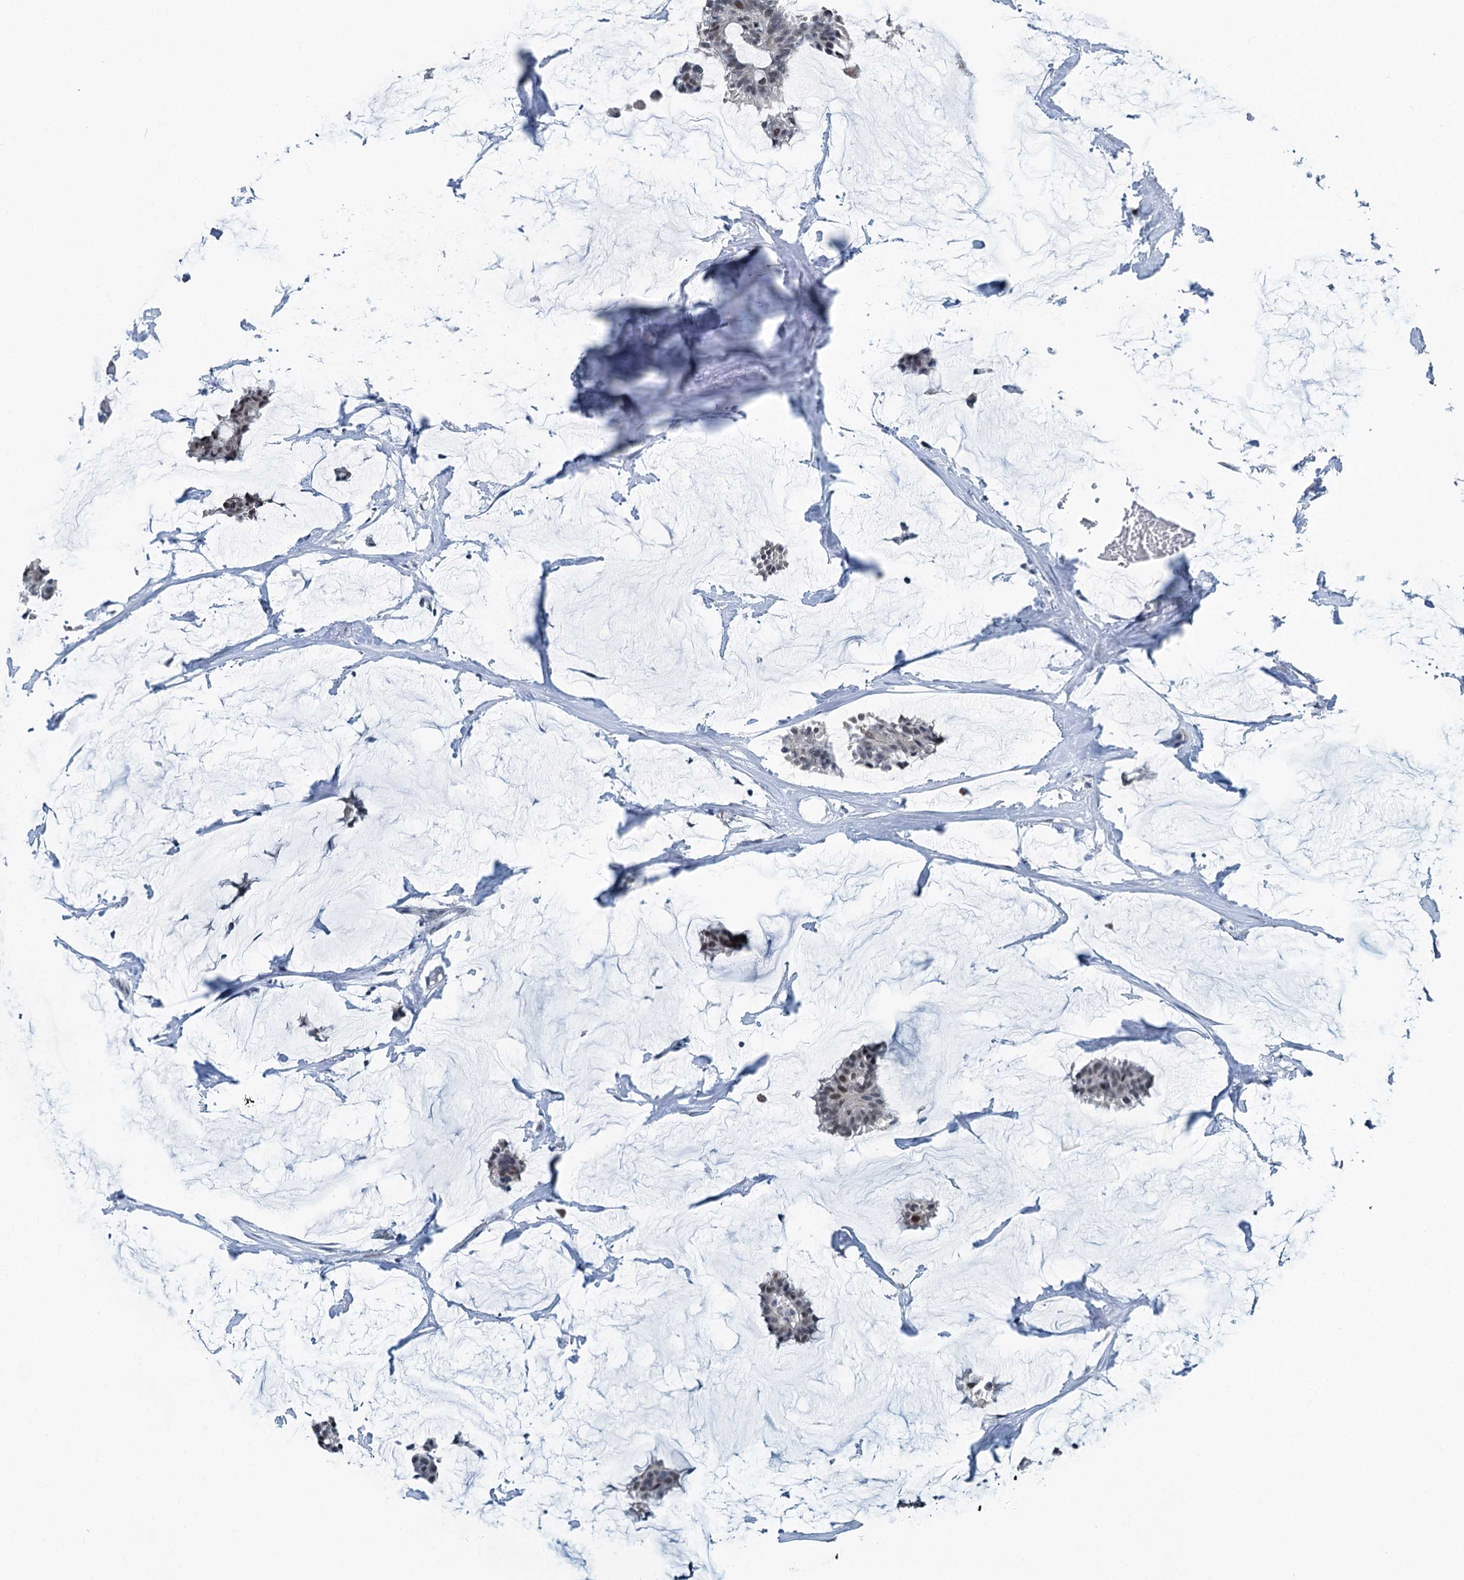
{"staining": {"intensity": "moderate", "quantity": "<25%", "location": "nuclear"}, "tissue": "breast cancer", "cell_type": "Tumor cells", "image_type": "cancer", "snomed": [{"axis": "morphology", "description": "Duct carcinoma"}, {"axis": "topography", "description": "Breast"}], "caption": "A brown stain shows moderate nuclear positivity of a protein in breast cancer (intraductal carcinoma) tumor cells.", "gene": "TRPT1", "patient": {"sex": "female", "age": 93}}